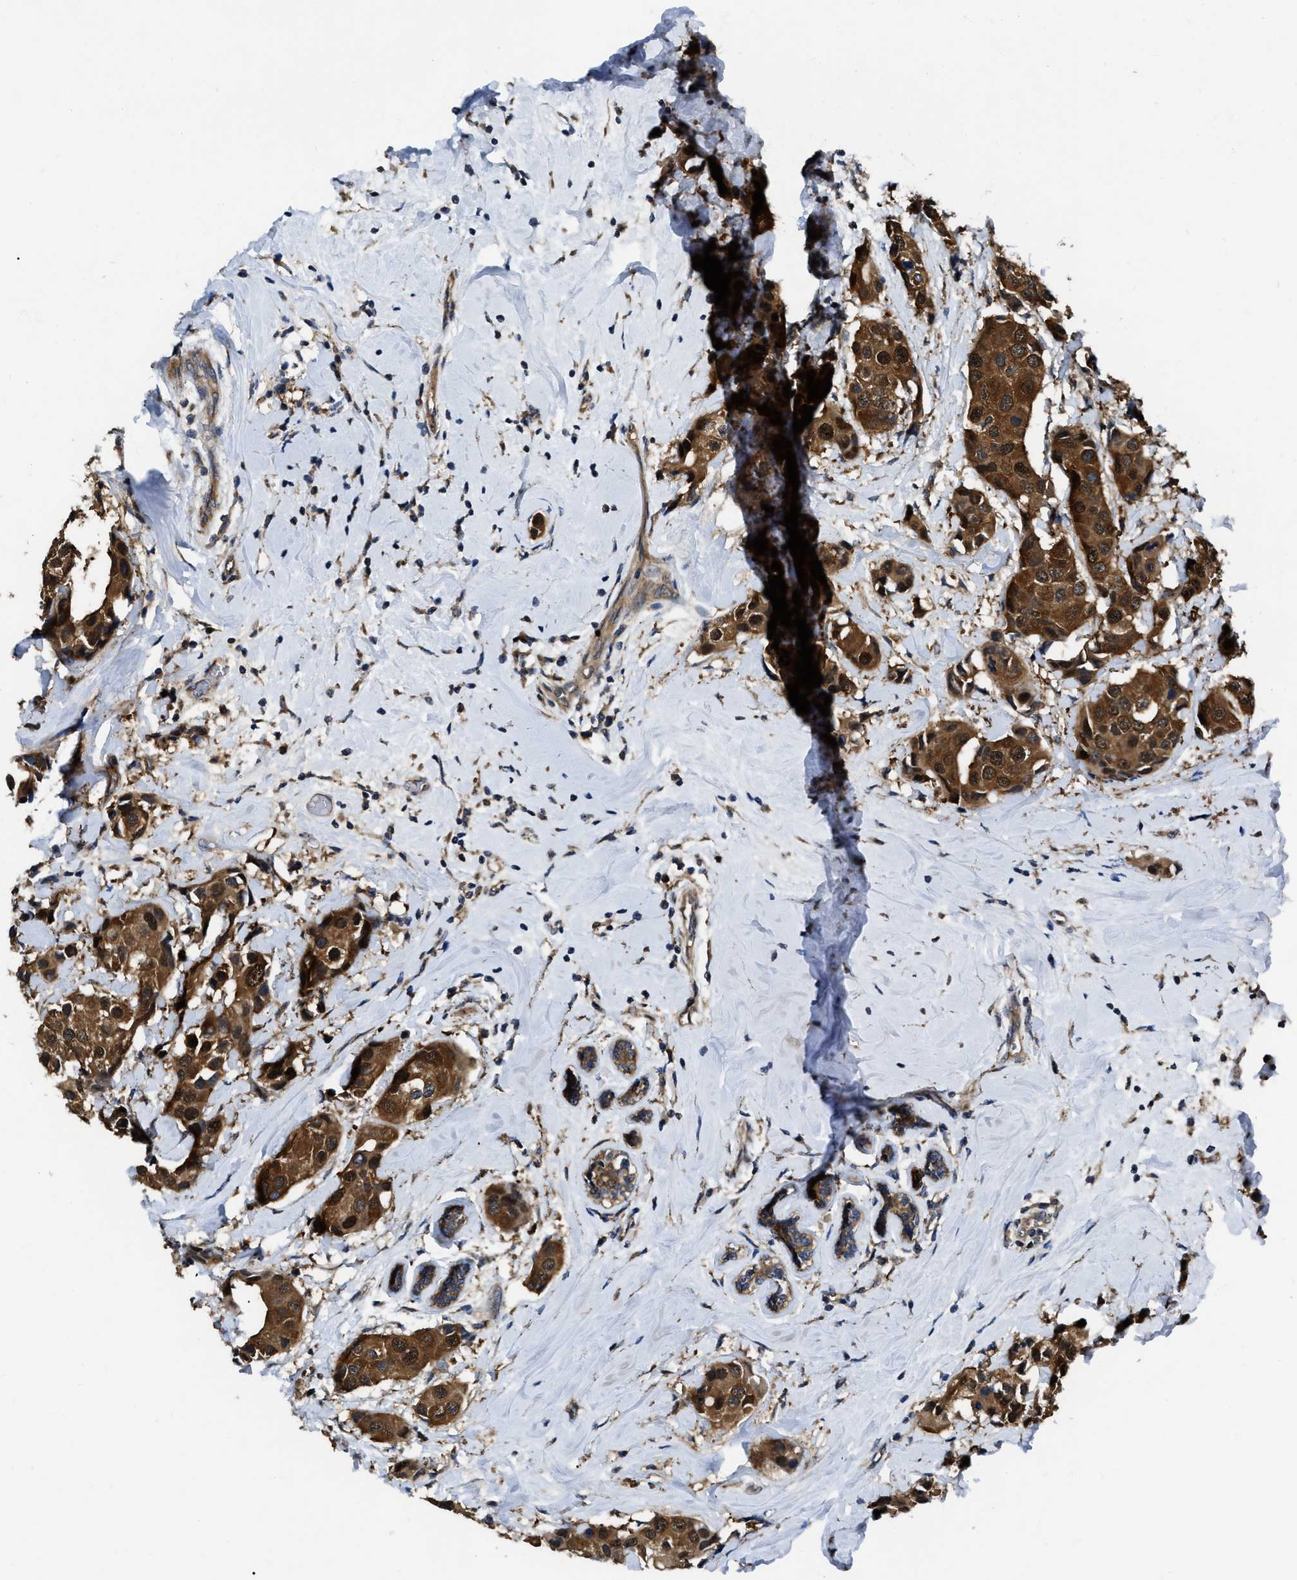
{"staining": {"intensity": "strong", "quantity": ">75%", "location": "cytoplasmic/membranous"}, "tissue": "breast cancer", "cell_type": "Tumor cells", "image_type": "cancer", "snomed": [{"axis": "morphology", "description": "Normal tissue, NOS"}, {"axis": "morphology", "description": "Duct carcinoma"}, {"axis": "topography", "description": "Breast"}], "caption": "Immunohistochemical staining of human breast cancer reveals strong cytoplasmic/membranous protein expression in approximately >75% of tumor cells.", "gene": "GET4", "patient": {"sex": "female", "age": 39}}